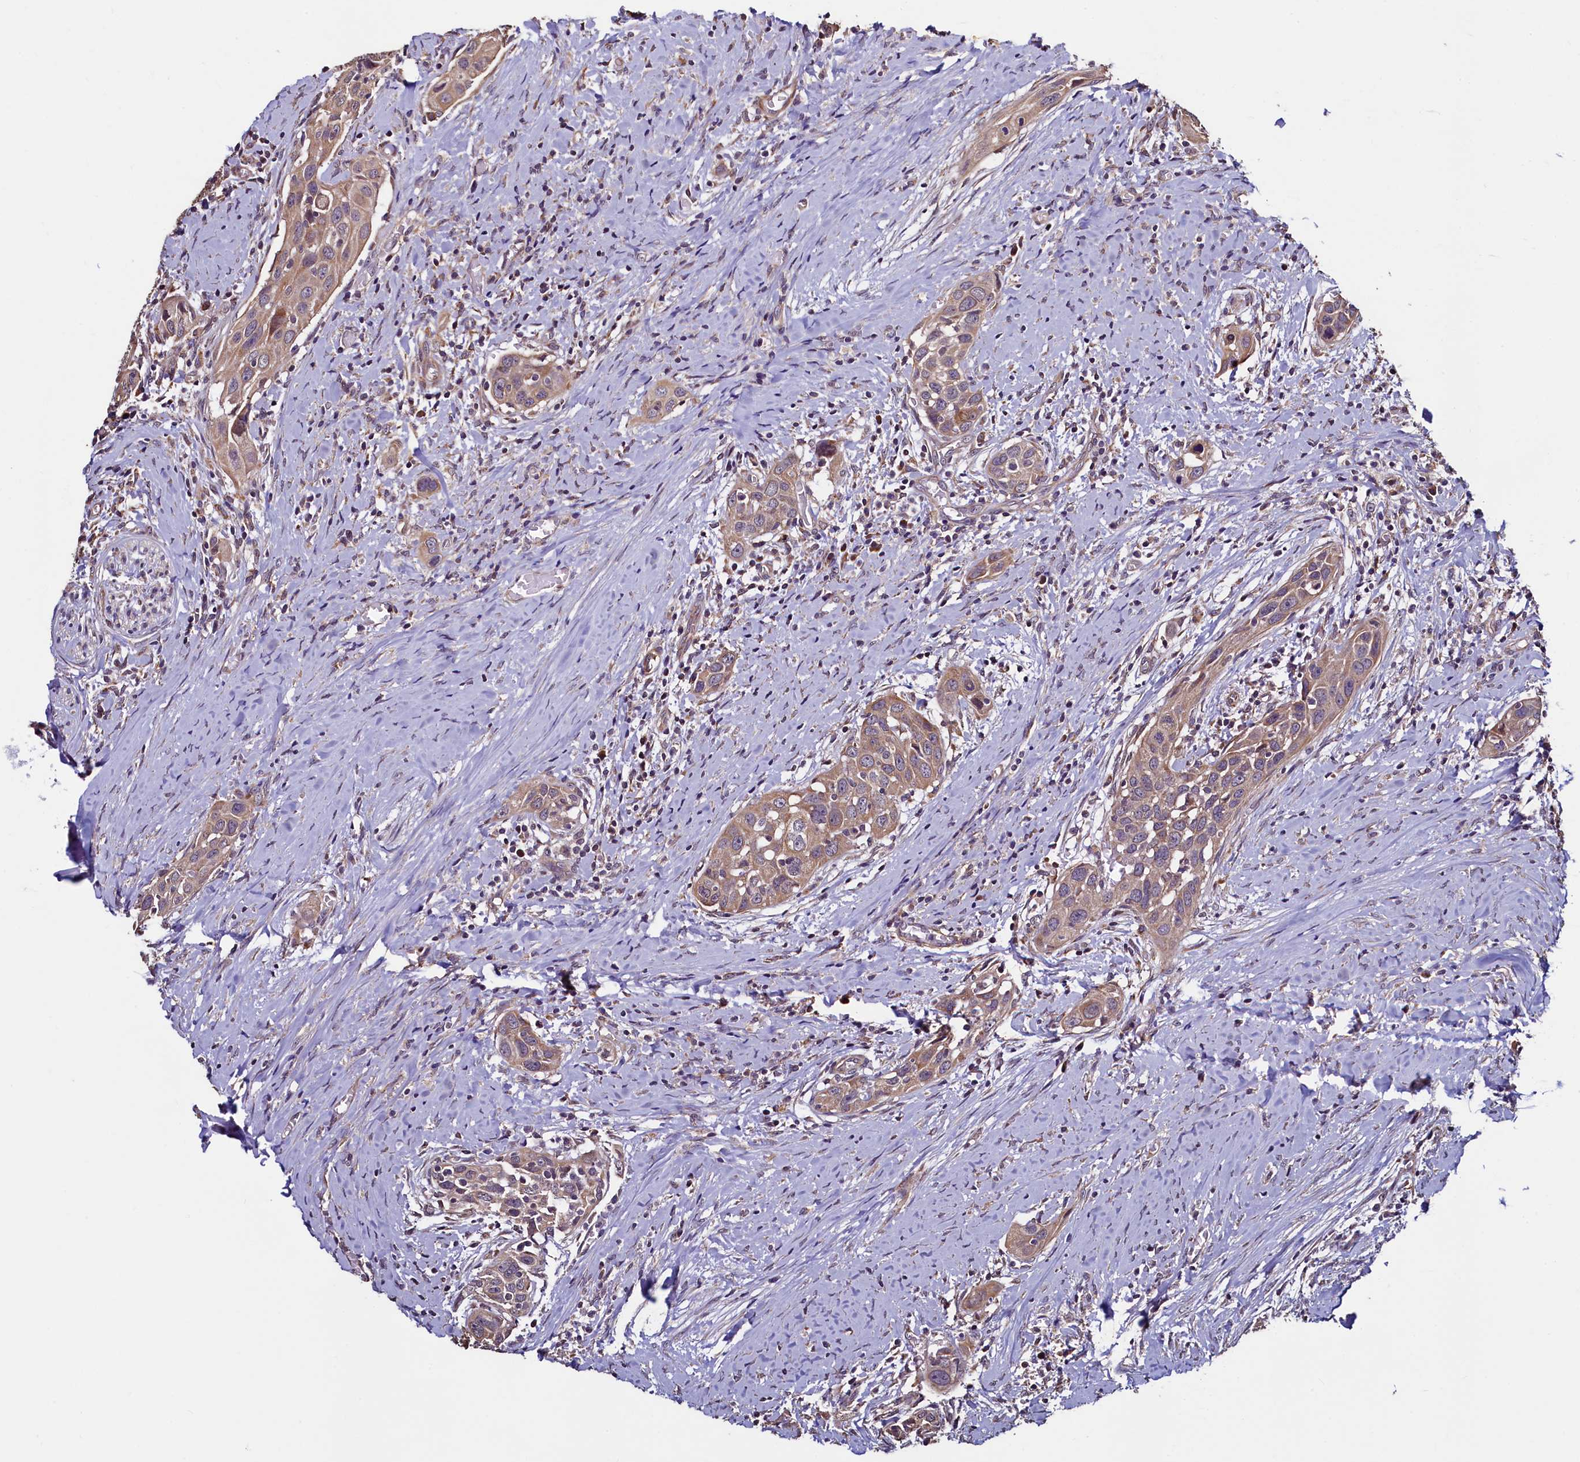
{"staining": {"intensity": "moderate", "quantity": ">75%", "location": "cytoplasmic/membranous"}, "tissue": "head and neck cancer", "cell_type": "Tumor cells", "image_type": "cancer", "snomed": [{"axis": "morphology", "description": "Squamous cell carcinoma, NOS"}, {"axis": "topography", "description": "Oral tissue"}, {"axis": "topography", "description": "Head-Neck"}], "caption": "Human head and neck squamous cell carcinoma stained for a protein (brown) demonstrates moderate cytoplasmic/membranous positive positivity in approximately >75% of tumor cells.", "gene": "RBFA", "patient": {"sex": "female", "age": 50}}